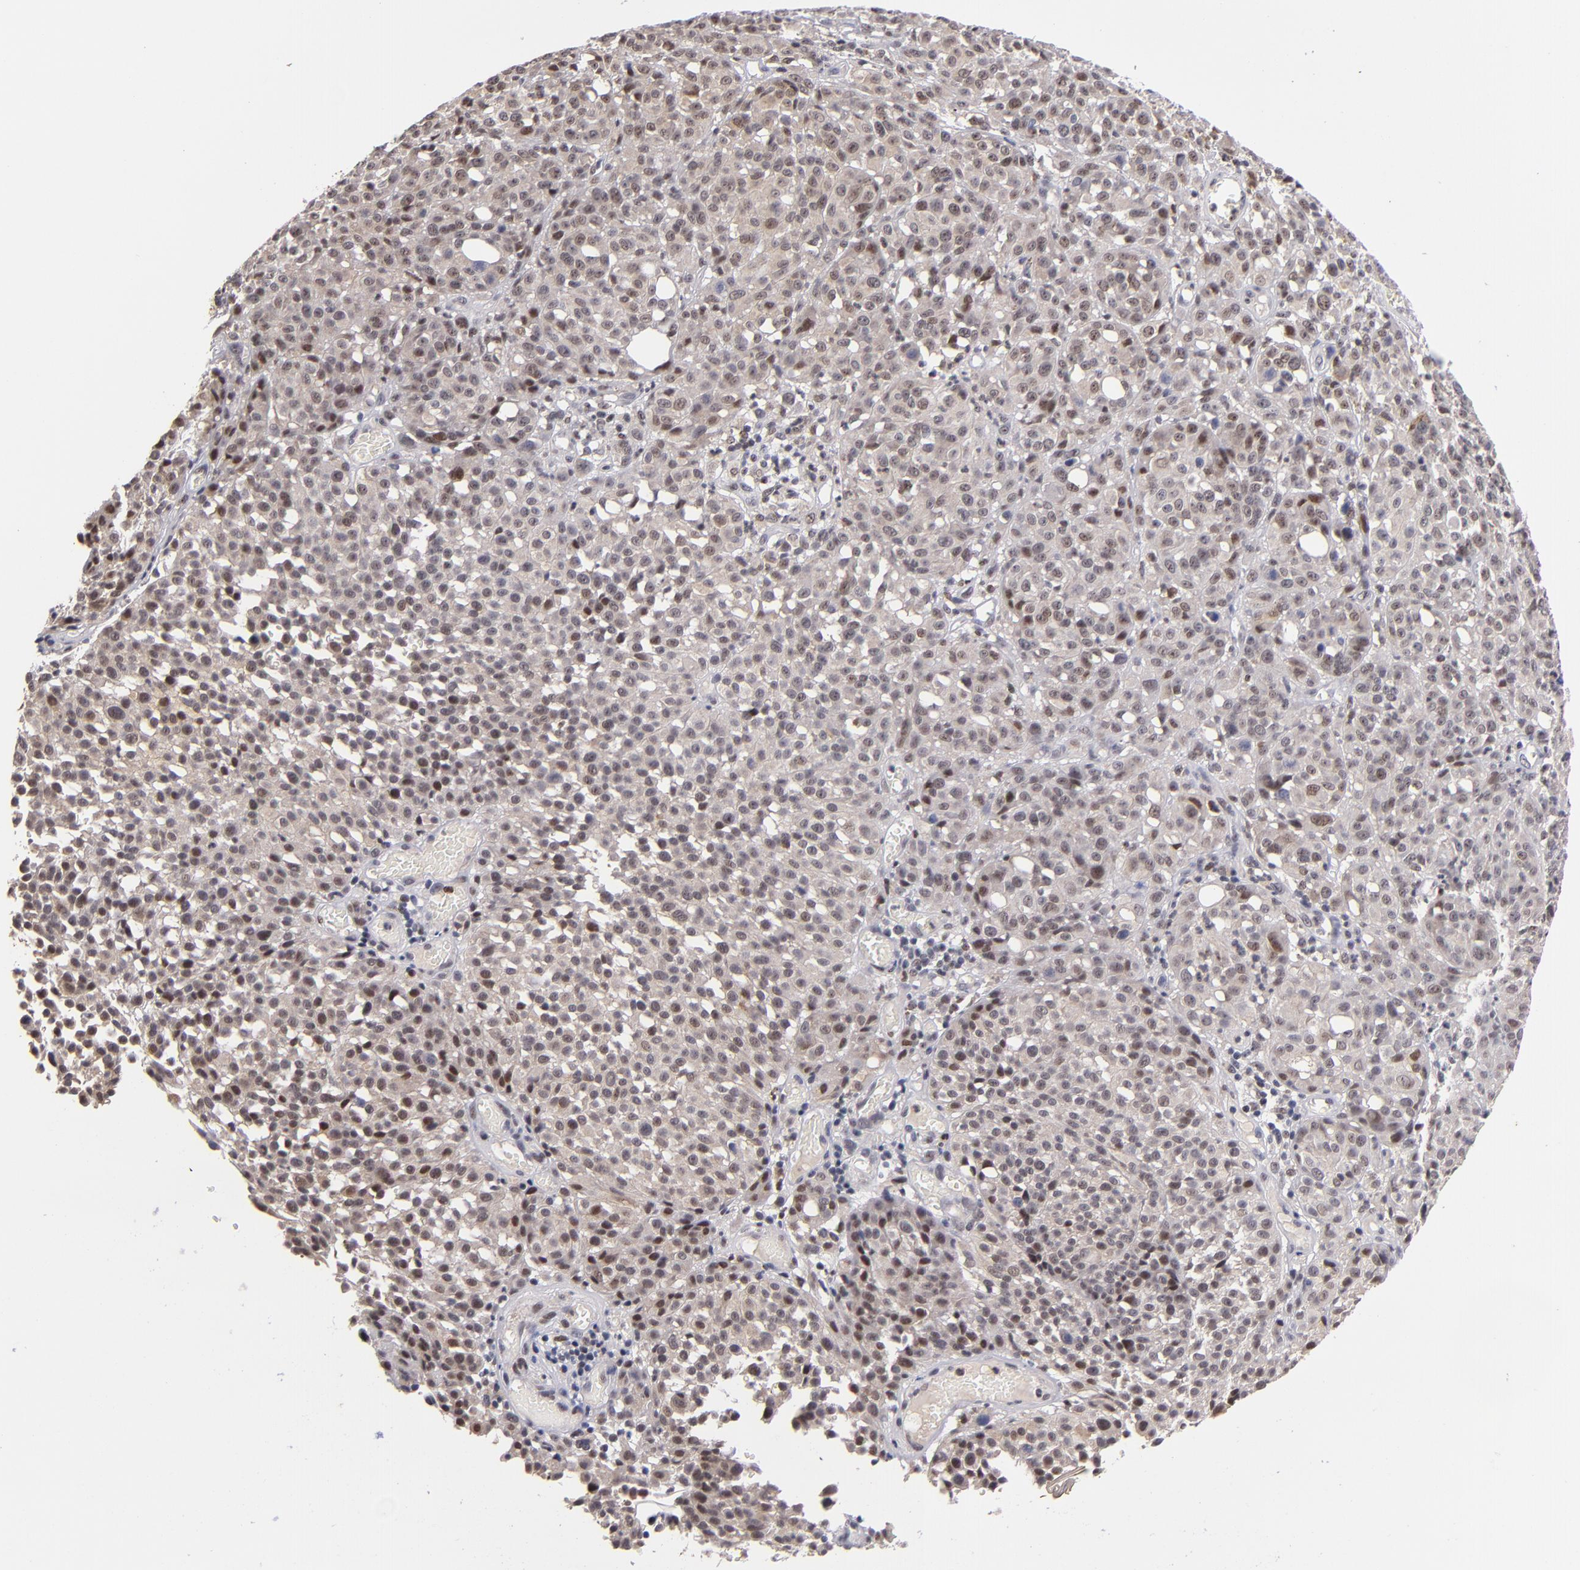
{"staining": {"intensity": "moderate", "quantity": "<25%", "location": "cytoplasmic/membranous,nuclear"}, "tissue": "melanoma", "cell_type": "Tumor cells", "image_type": "cancer", "snomed": [{"axis": "morphology", "description": "Malignant melanoma, NOS"}, {"axis": "topography", "description": "Skin"}], "caption": "Moderate cytoplasmic/membranous and nuclear expression for a protein is present in about <25% of tumor cells of malignant melanoma using immunohistochemistry.", "gene": "PCNX4", "patient": {"sex": "female", "age": 49}}